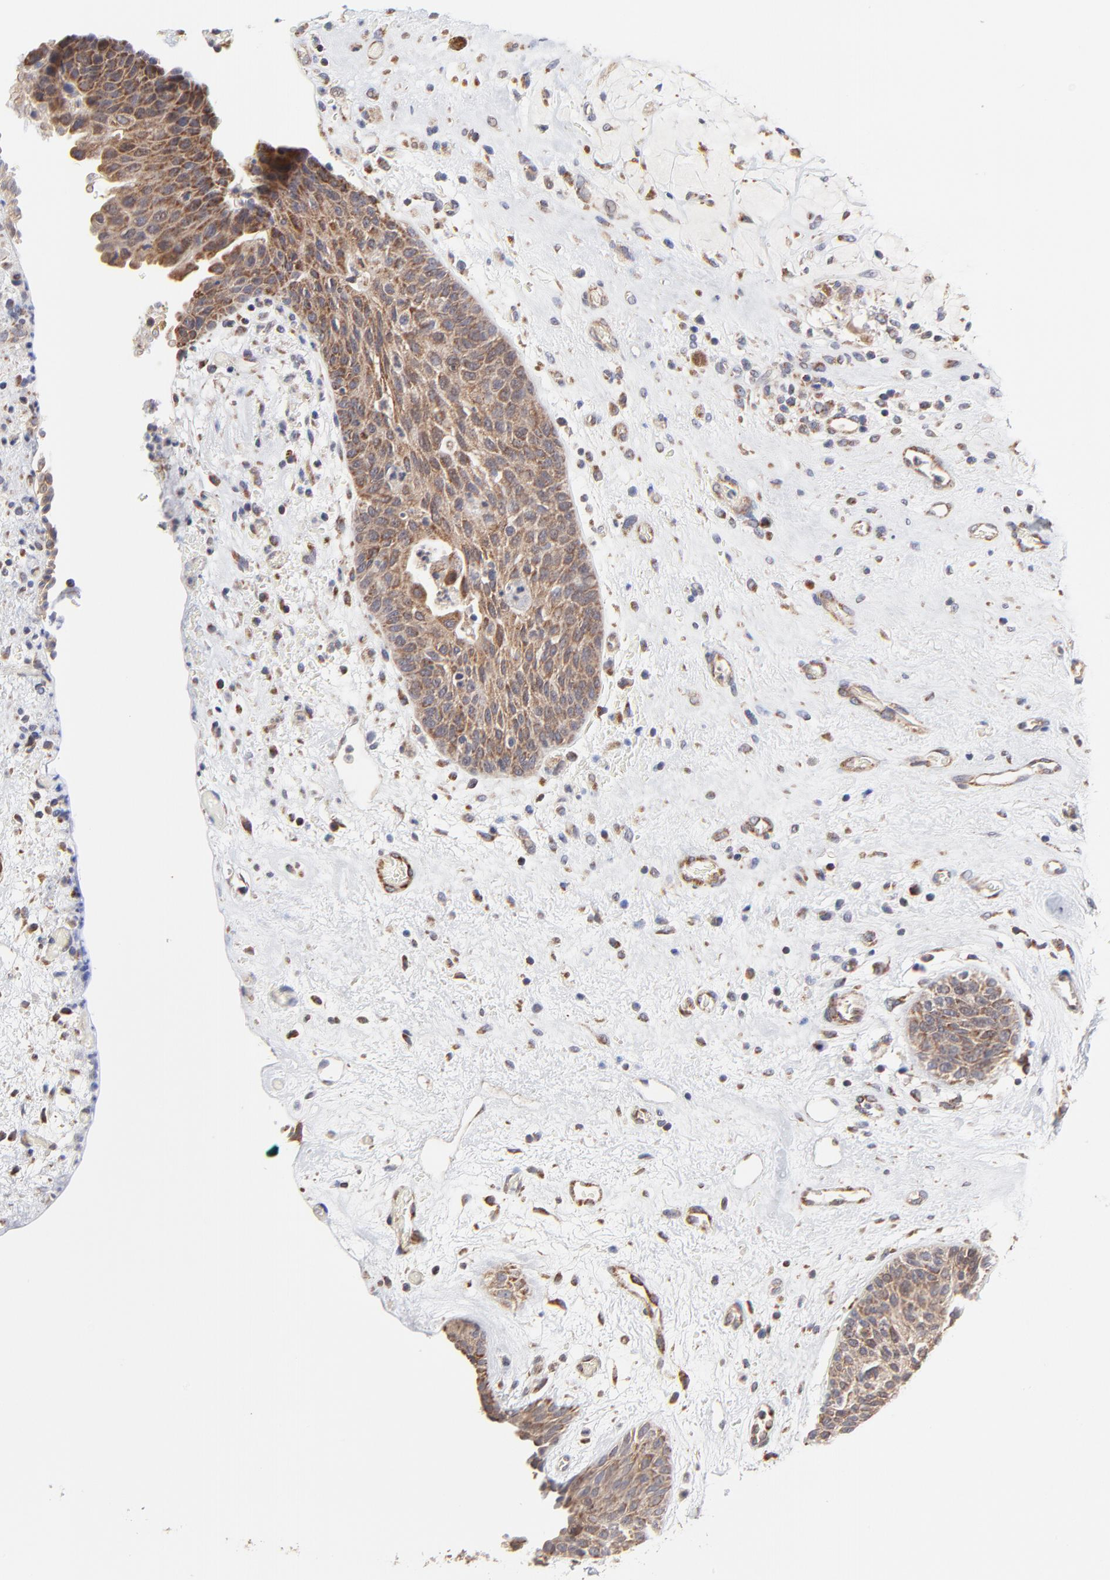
{"staining": {"intensity": "weak", "quantity": ">75%", "location": "cytoplasmic/membranous"}, "tissue": "urinary bladder", "cell_type": "Urothelial cells", "image_type": "normal", "snomed": [{"axis": "morphology", "description": "Normal tissue, NOS"}, {"axis": "topography", "description": "Urinary bladder"}], "caption": "About >75% of urothelial cells in benign human urinary bladder display weak cytoplasmic/membranous protein staining as visualized by brown immunohistochemical staining.", "gene": "ZNF550", "patient": {"sex": "male", "age": 48}}